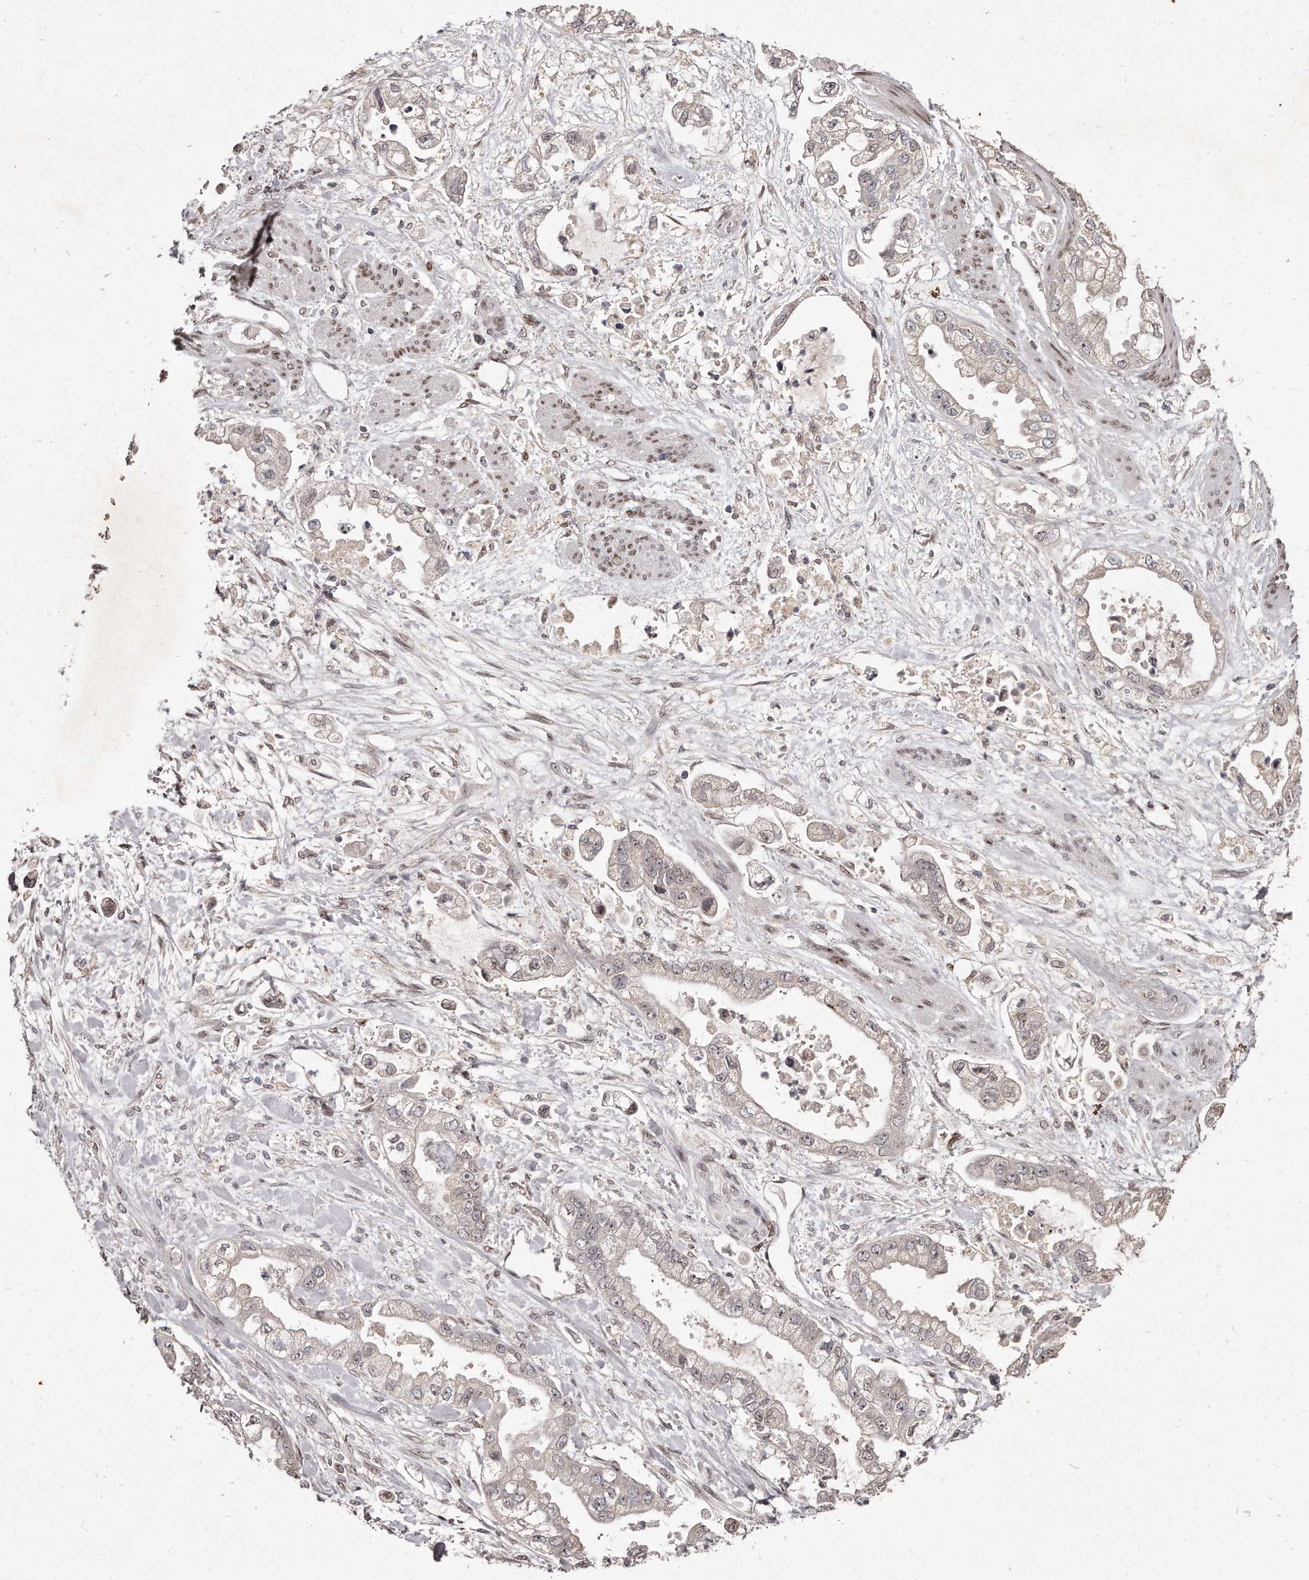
{"staining": {"intensity": "negative", "quantity": "none", "location": "none"}, "tissue": "stomach cancer", "cell_type": "Tumor cells", "image_type": "cancer", "snomed": [{"axis": "morphology", "description": "Adenocarcinoma, NOS"}, {"axis": "topography", "description": "Stomach"}], "caption": "IHC micrograph of stomach cancer stained for a protein (brown), which shows no positivity in tumor cells.", "gene": "HASPIN", "patient": {"sex": "male", "age": 62}}